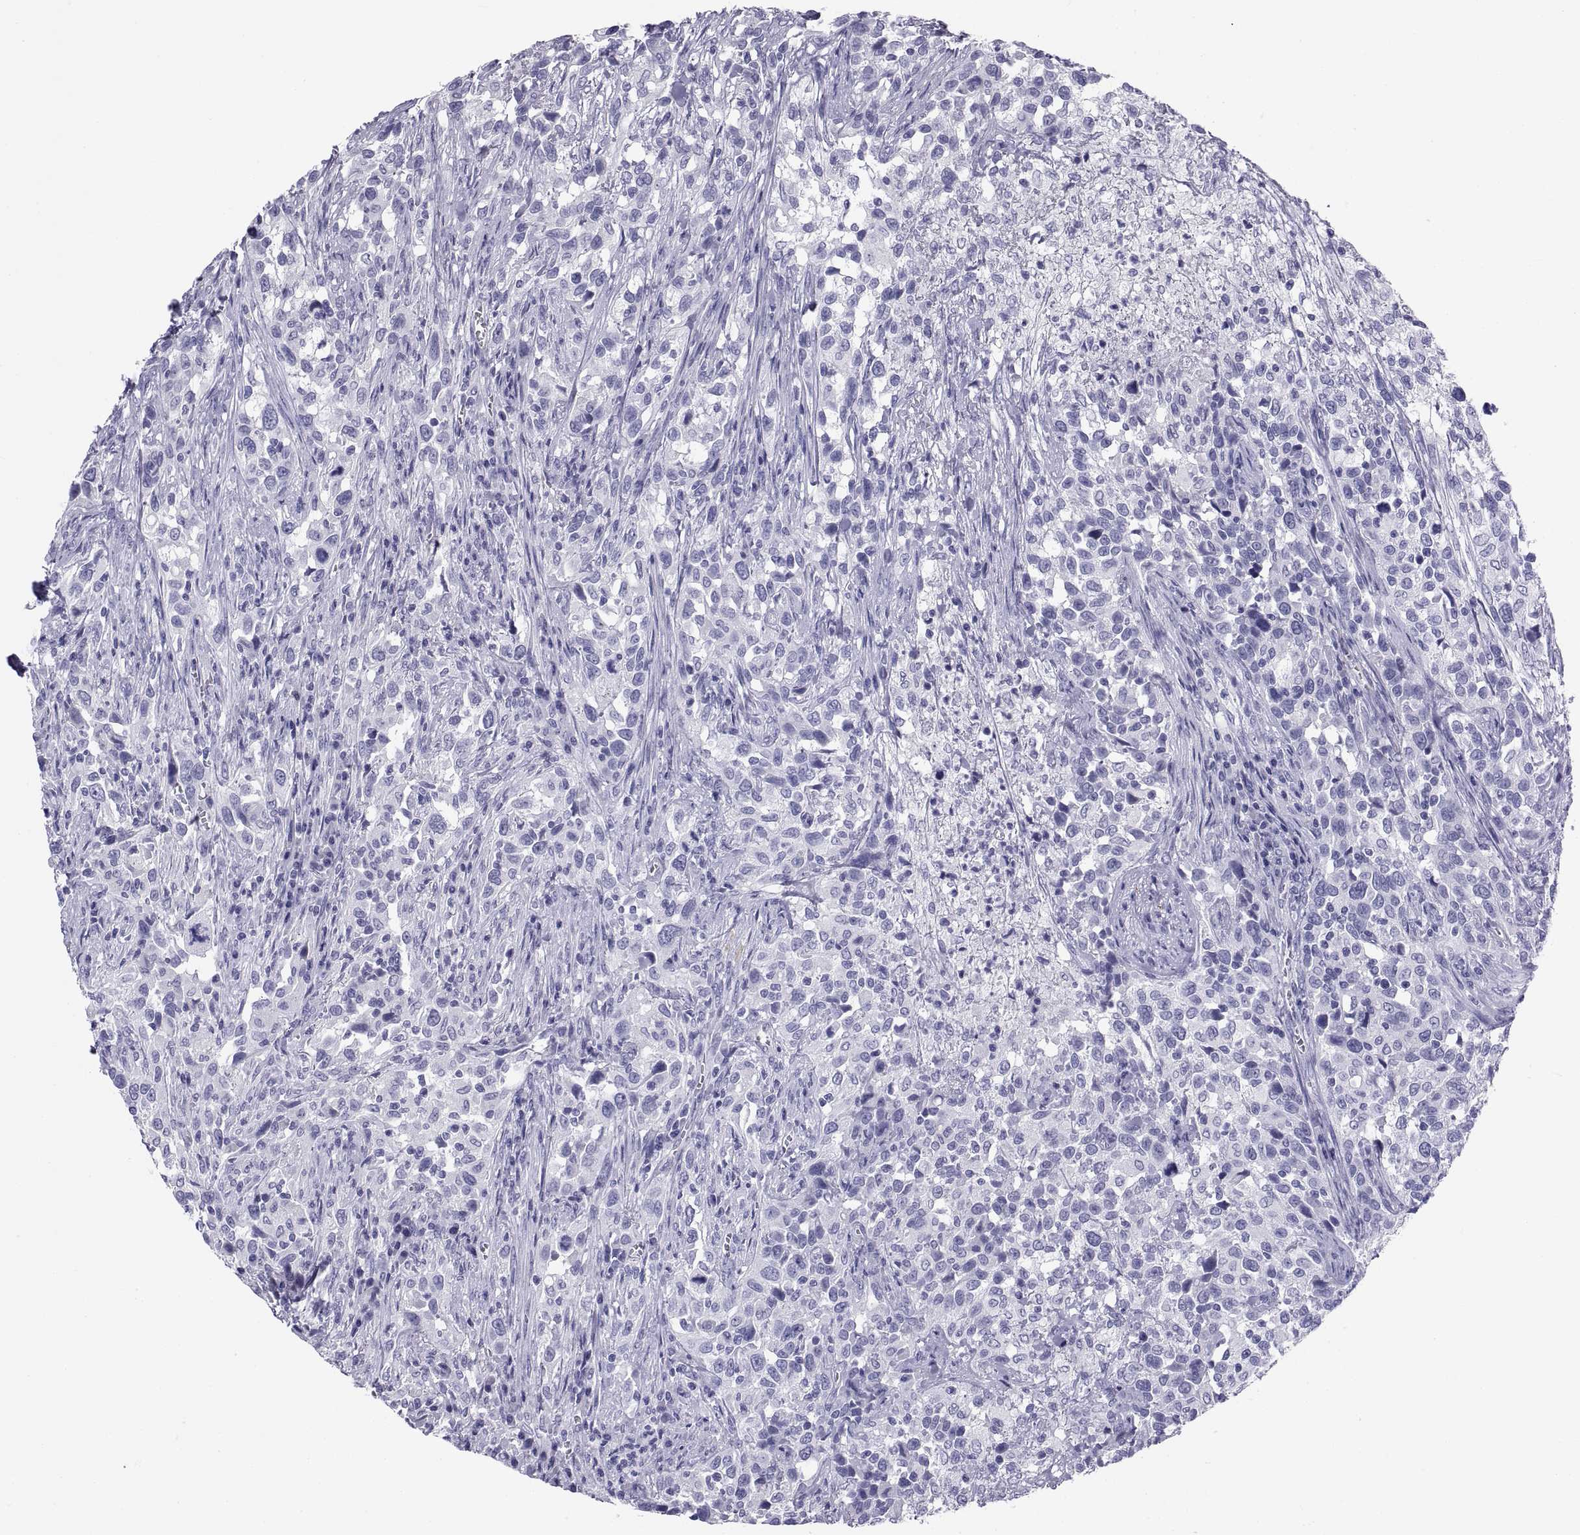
{"staining": {"intensity": "negative", "quantity": "none", "location": "none"}, "tissue": "urothelial cancer", "cell_type": "Tumor cells", "image_type": "cancer", "snomed": [{"axis": "morphology", "description": "Urothelial carcinoma, NOS"}, {"axis": "morphology", "description": "Urothelial carcinoma, High grade"}, {"axis": "topography", "description": "Urinary bladder"}], "caption": "Immunohistochemical staining of urothelial cancer demonstrates no significant expression in tumor cells.", "gene": "NPTX2", "patient": {"sex": "female", "age": 64}}